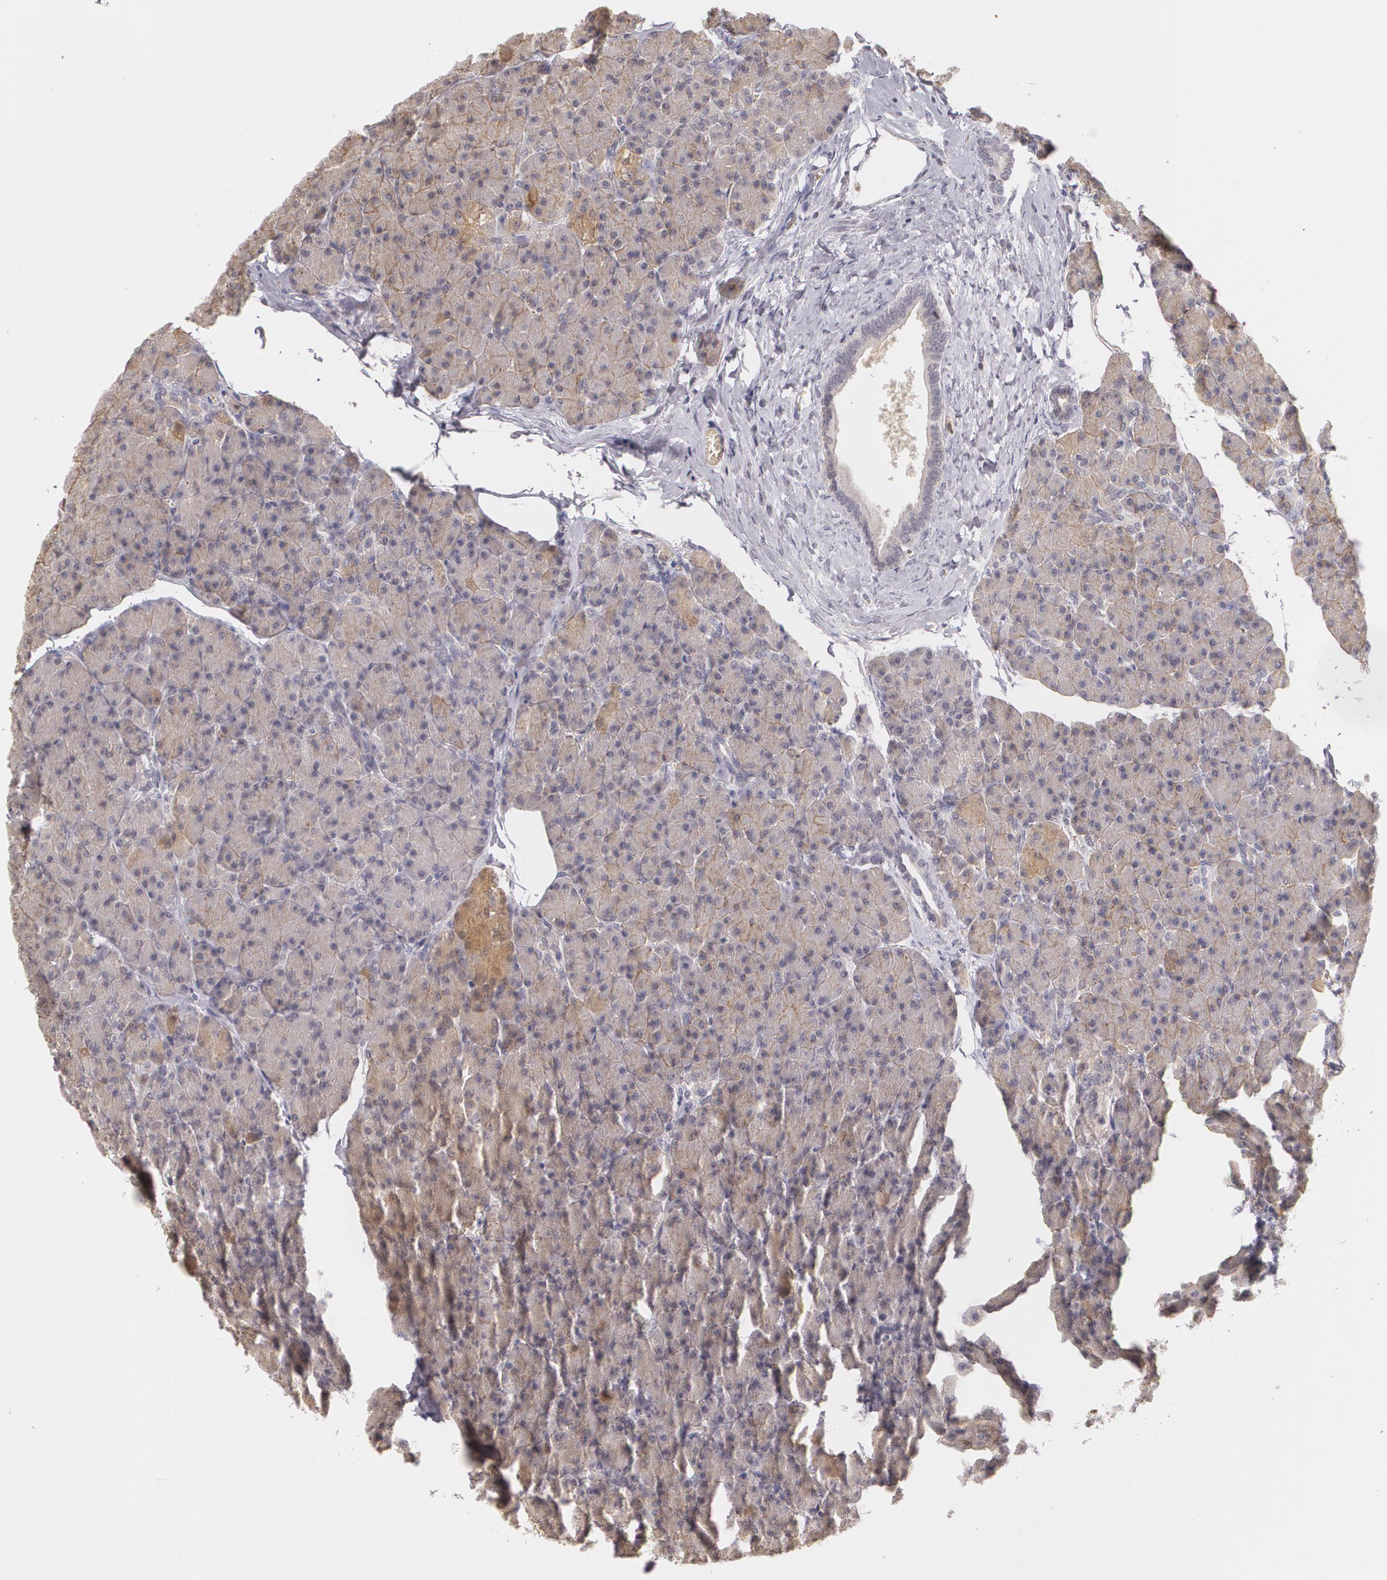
{"staining": {"intensity": "moderate", "quantity": "25%-75%", "location": "cytoplasmic/membranous"}, "tissue": "pancreas", "cell_type": "Exocrine glandular cells", "image_type": "normal", "snomed": [{"axis": "morphology", "description": "Normal tissue, NOS"}, {"axis": "topography", "description": "Pancreas"}], "caption": "Protein expression analysis of unremarkable human pancreas reveals moderate cytoplasmic/membranous positivity in approximately 25%-75% of exocrine glandular cells. The staining is performed using DAB (3,3'-diaminobenzidine) brown chromogen to label protein expression. The nuclei are counter-stained blue using hematoxylin.", "gene": "LRG1", "patient": {"sex": "female", "age": 43}}